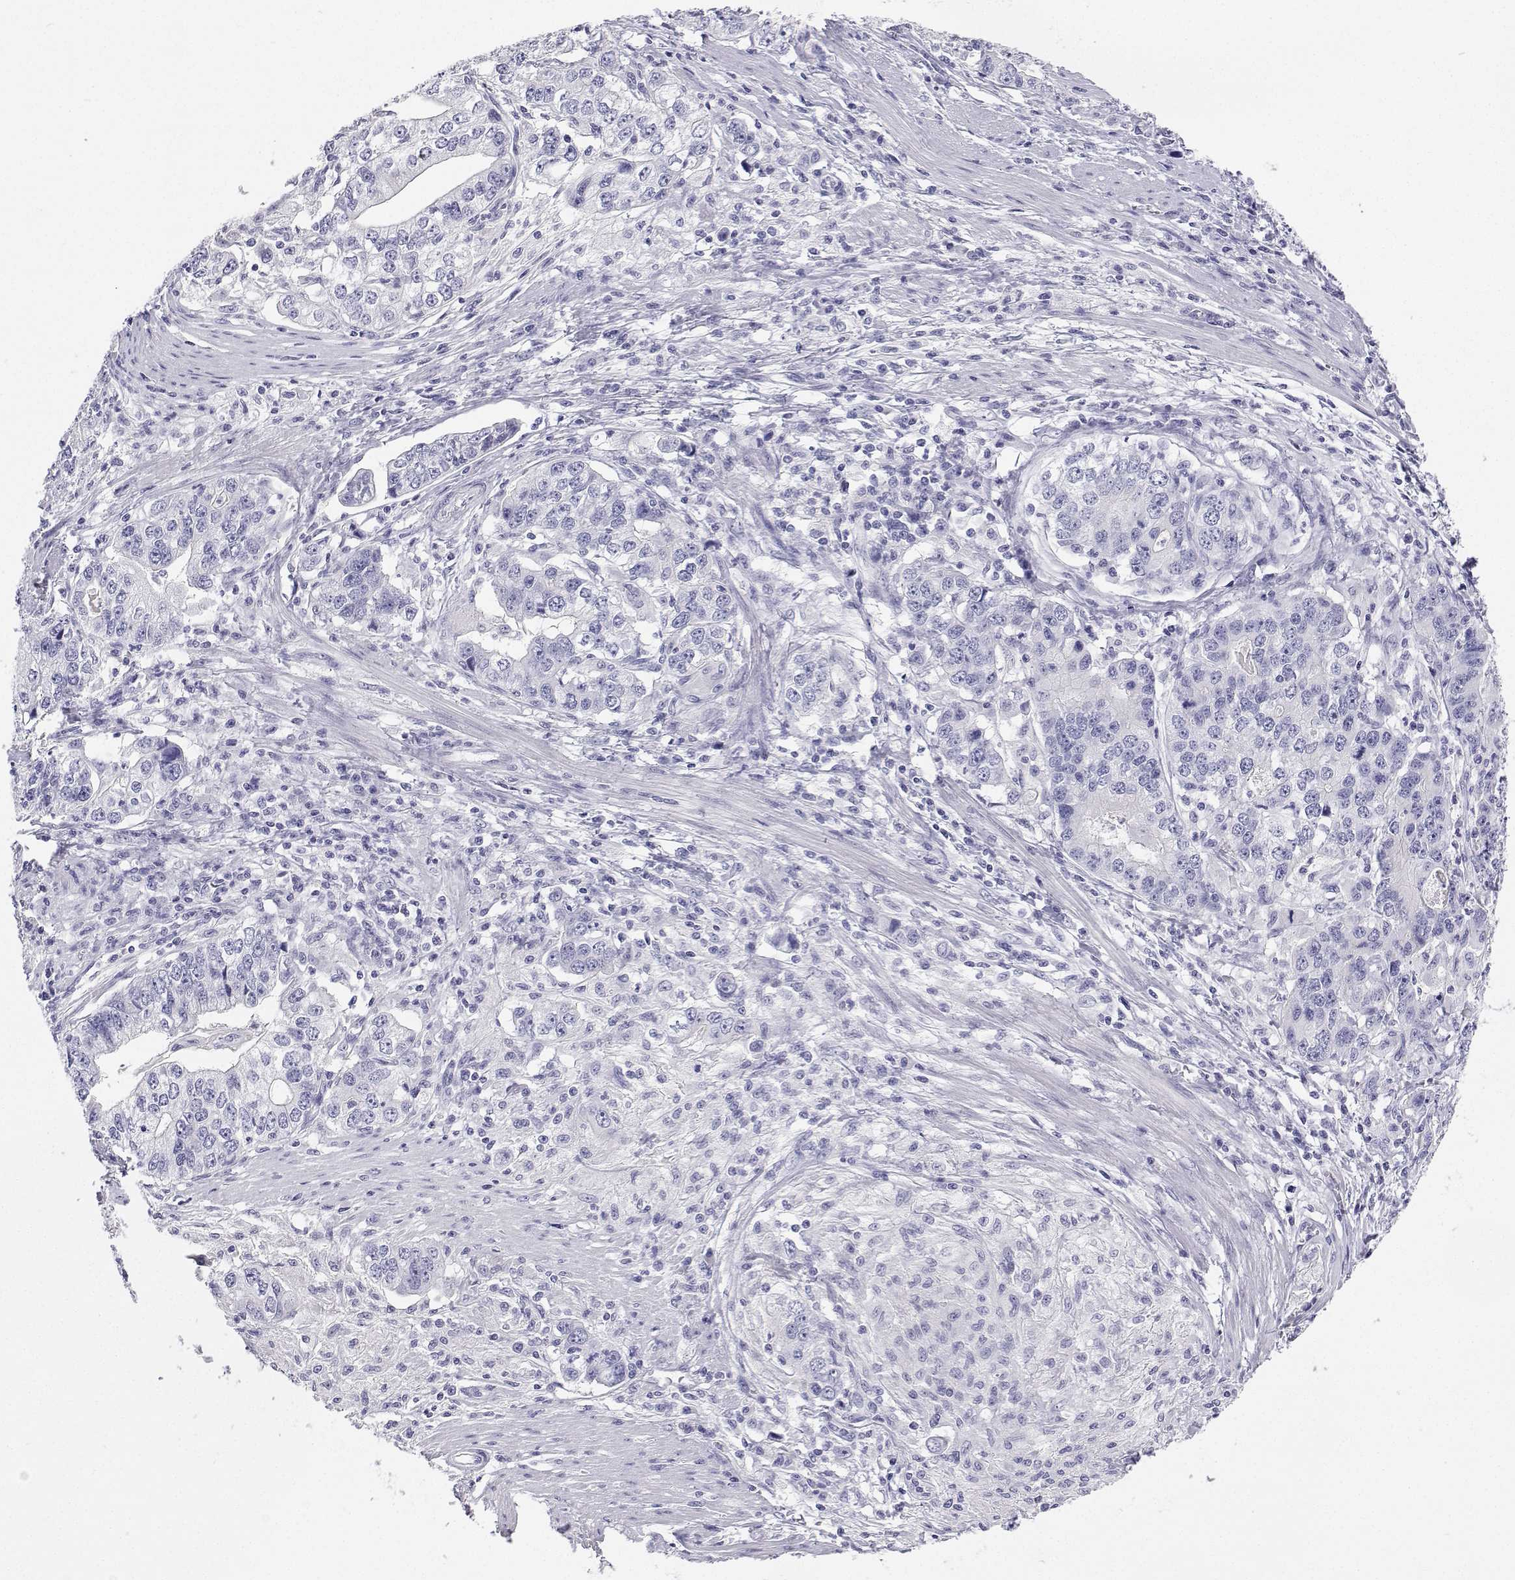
{"staining": {"intensity": "negative", "quantity": "none", "location": "none"}, "tissue": "stomach cancer", "cell_type": "Tumor cells", "image_type": "cancer", "snomed": [{"axis": "morphology", "description": "Adenocarcinoma, NOS"}, {"axis": "topography", "description": "Stomach, lower"}], "caption": "High magnification brightfield microscopy of stomach adenocarcinoma stained with DAB (3,3'-diaminobenzidine) (brown) and counterstained with hematoxylin (blue): tumor cells show no significant positivity.", "gene": "BHMT", "patient": {"sex": "female", "age": 72}}